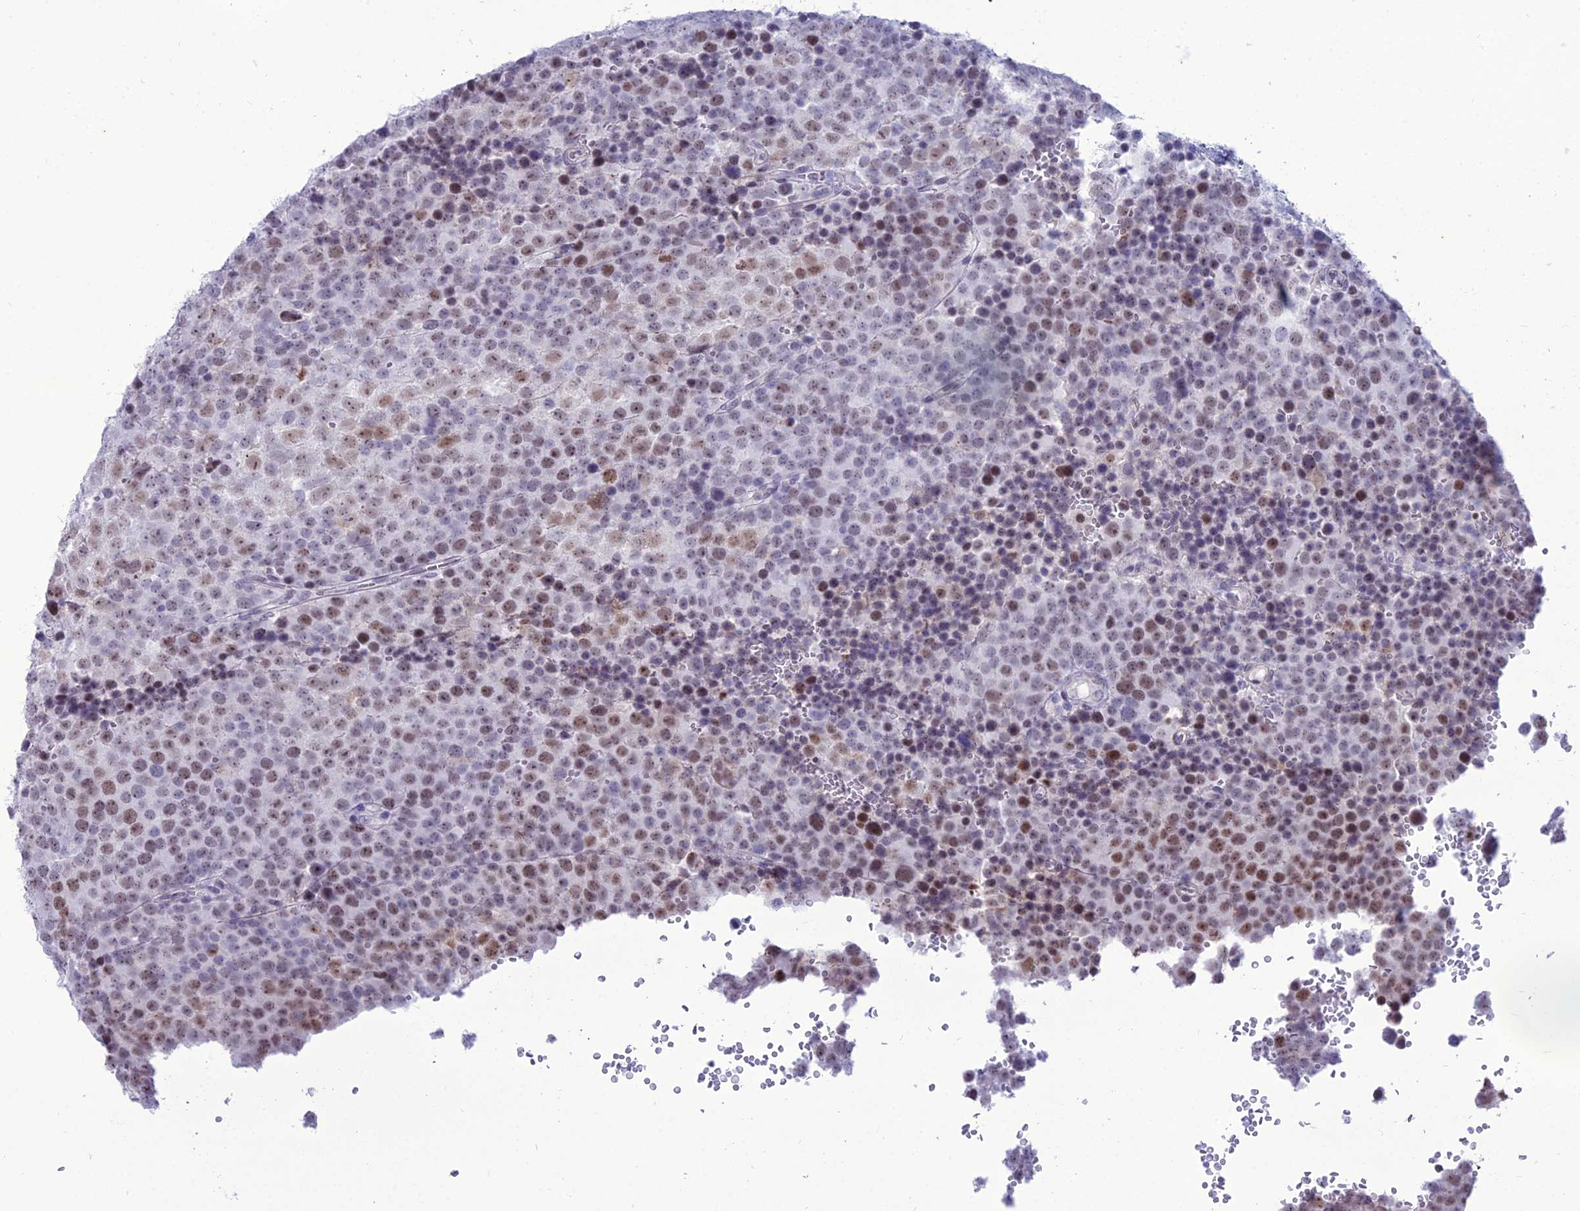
{"staining": {"intensity": "moderate", "quantity": "25%-75%", "location": "nuclear"}, "tissue": "testis cancer", "cell_type": "Tumor cells", "image_type": "cancer", "snomed": [{"axis": "morphology", "description": "Seminoma, NOS"}, {"axis": "topography", "description": "Testis"}], "caption": "IHC histopathology image of neoplastic tissue: human testis cancer stained using immunohistochemistry displays medium levels of moderate protein expression localized specifically in the nuclear of tumor cells, appearing as a nuclear brown color.", "gene": "DHX40", "patient": {"sex": "male", "age": 71}}